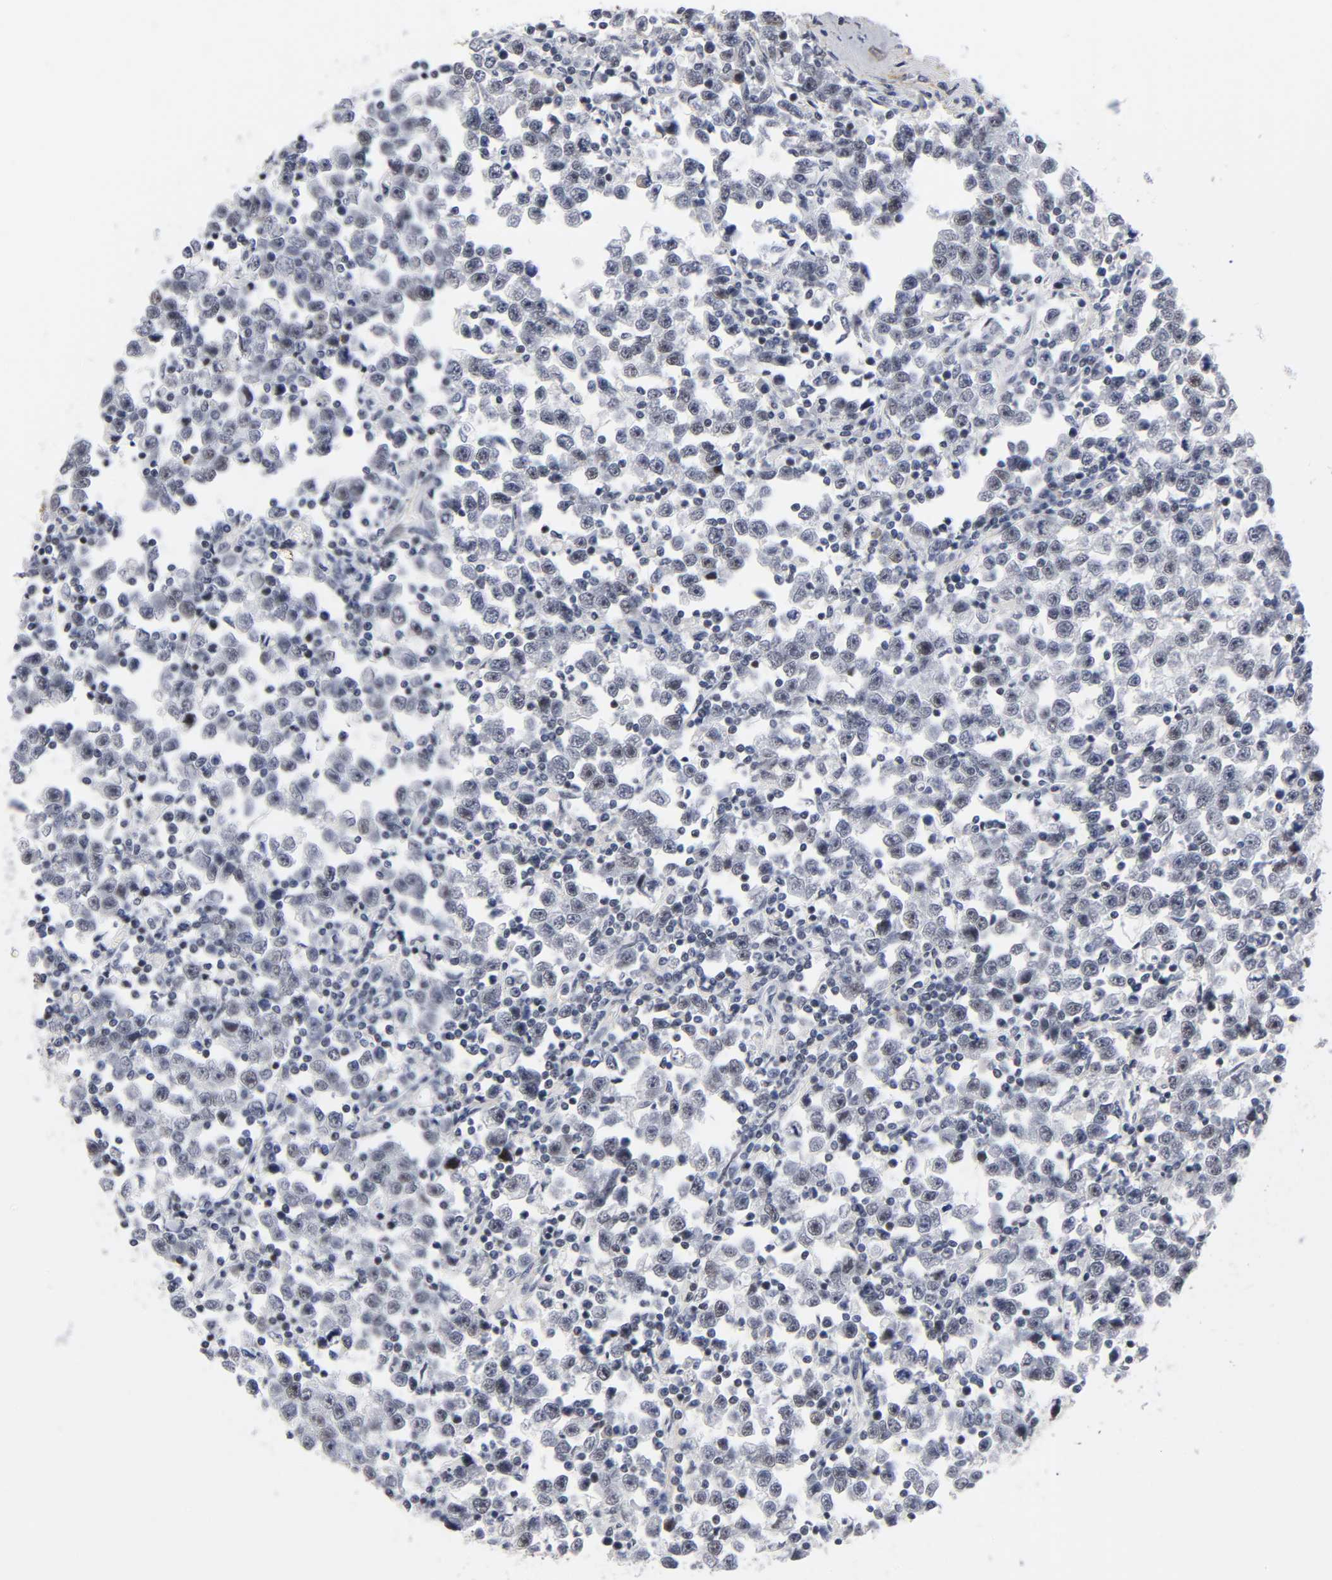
{"staining": {"intensity": "weak", "quantity": "25%-75%", "location": "nuclear"}, "tissue": "testis cancer", "cell_type": "Tumor cells", "image_type": "cancer", "snomed": [{"axis": "morphology", "description": "Seminoma, NOS"}, {"axis": "topography", "description": "Testis"}], "caption": "Immunohistochemical staining of testis cancer (seminoma) demonstrates low levels of weak nuclear protein expression in approximately 25%-75% of tumor cells. The staining was performed using DAB (3,3'-diaminobenzidine), with brown indicating positive protein expression. Nuclei are stained blue with hematoxylin.", "gene": "DIDO1", "patient": {"sex": "male", "age": 43}}